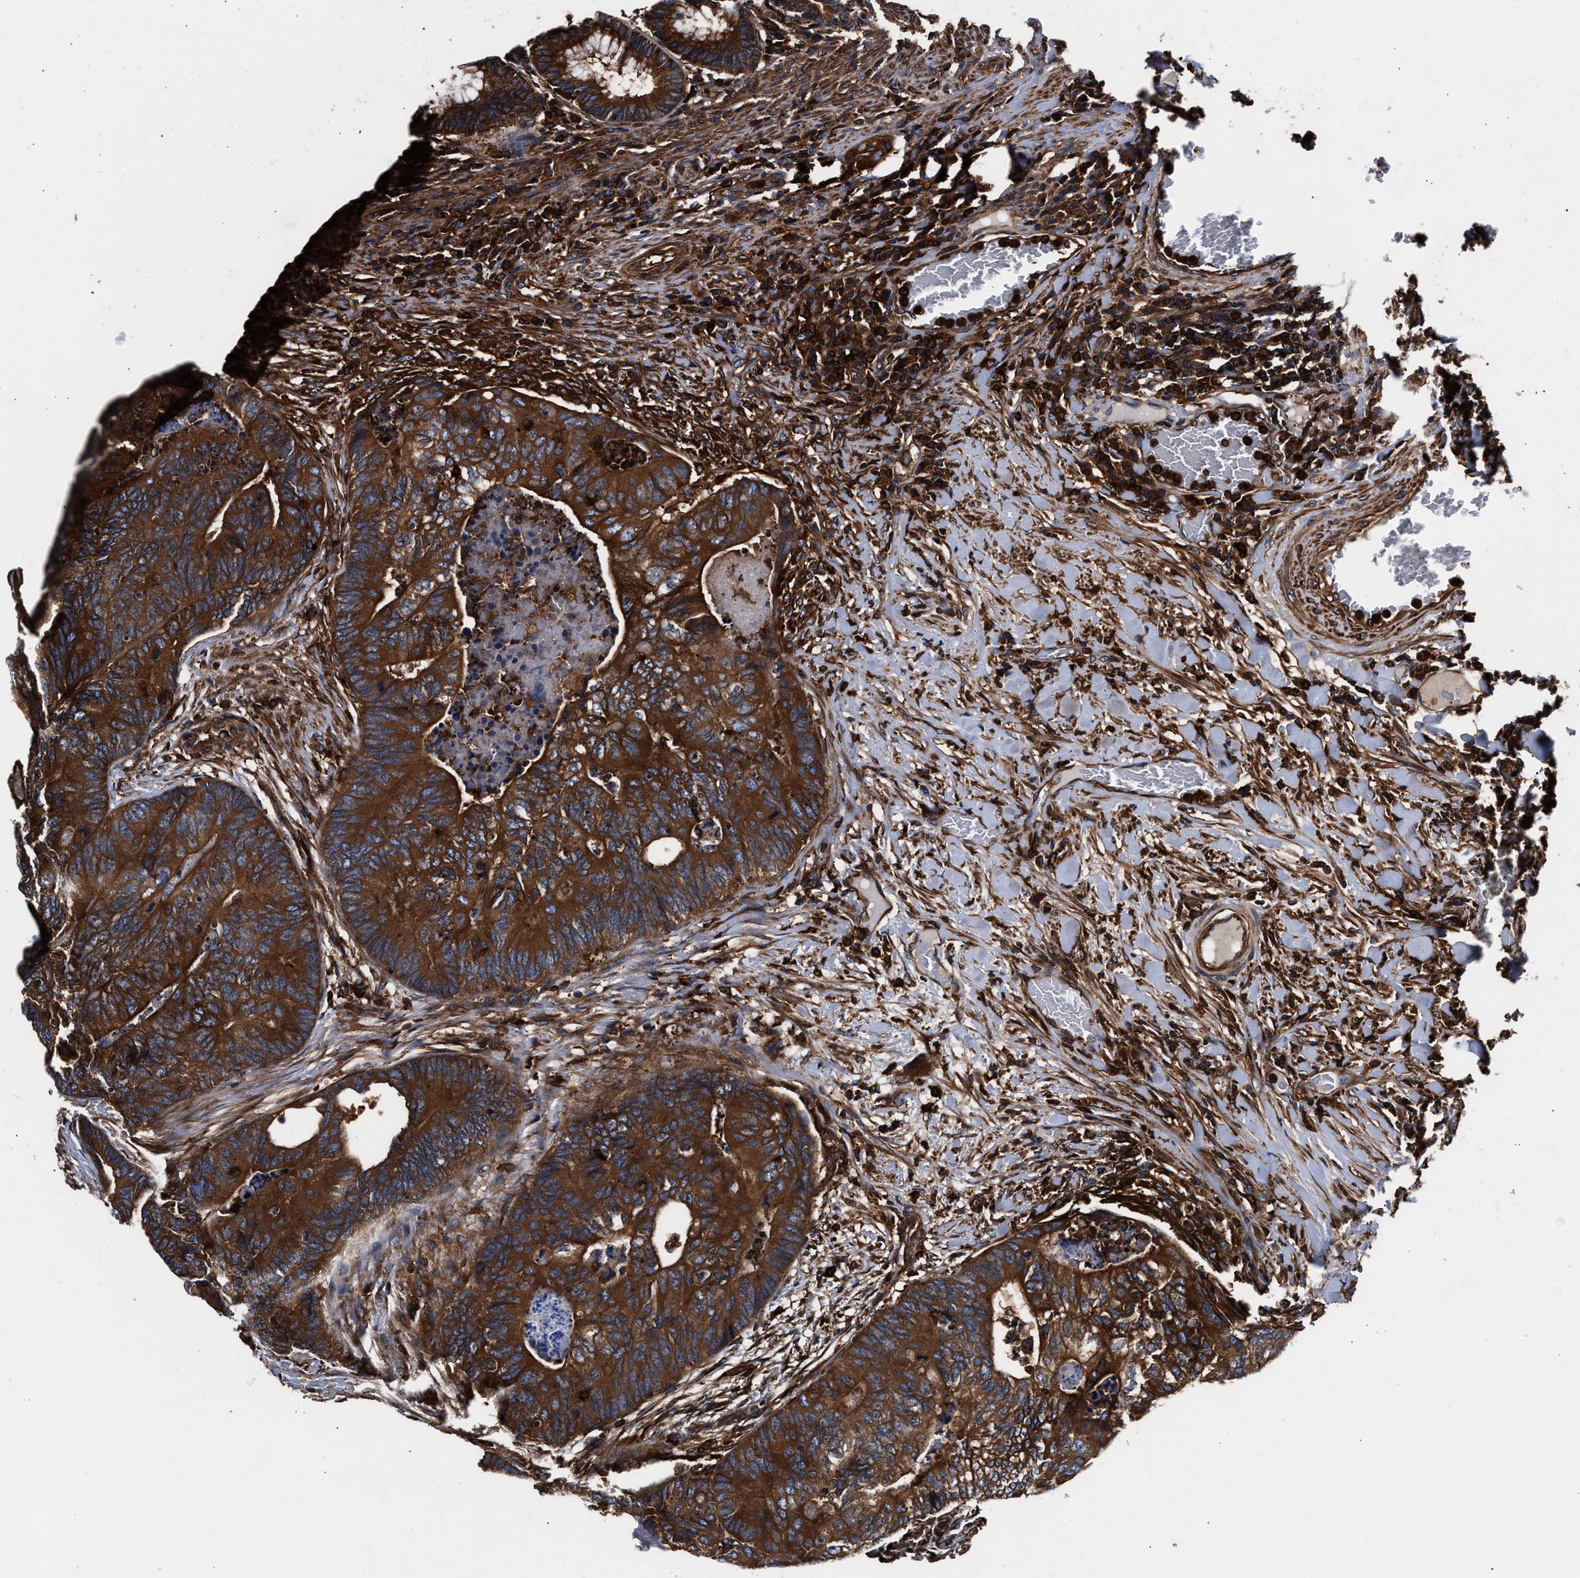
{"staining": {"intensity": "strong", "quantity": ">75%", "location": "cytoplasmic/membranous"}, "tissue": "colorectal cancer", "cell_type": "Tumor cells", "image_type": "cancer", "snomed": [{"axis": "morphology", "description": "Adenocarcinoma, NOS"}, {"axis": "topography", "description": "Colon"}], "caption": "Immunohistochemical staining of human colorectal cancer demonstrates high levels of strong cytoplasmic/membranous protein positivity in approximately >75% of tumor cells.", "gene": "KYAT1", "patient": {"sex": "female", "age": 67}}